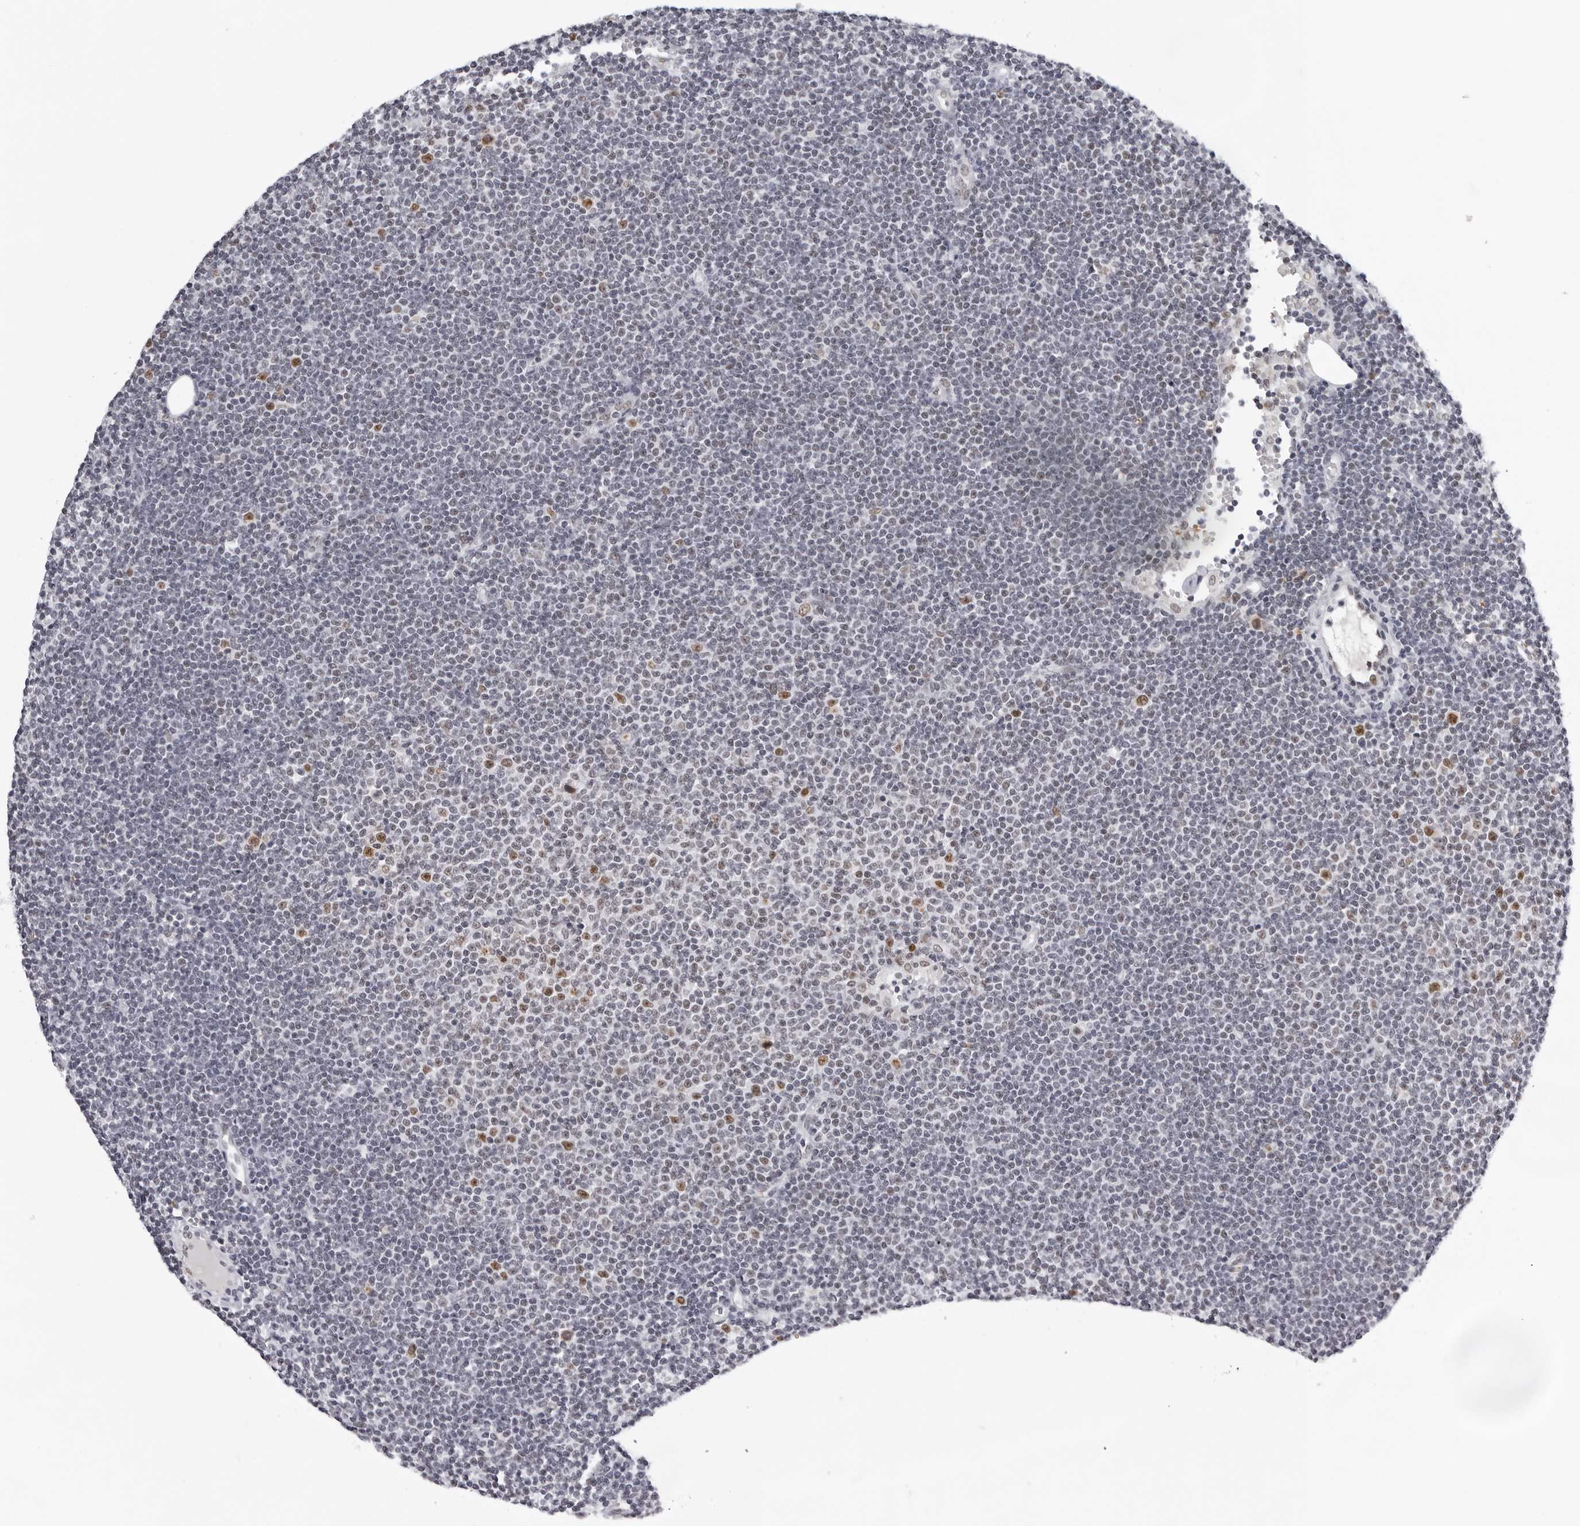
{"staining": {"intensity": "moderate", "quantity": "<25%", "location": "nuclear"}, "tissue": "lymphoma", "cell_type": "Tumor cells", "image_type": "cancer", "snomed": [{"axis": "morphology", "description": "Malignant lymphoma, non-Hodgkin's type, Low grade"}, {"axis": "topography", "description": "Lymph node"}], "caption": "Immunohistochemical staining of lymphoma shows low levels of moderate nuclear protein positivity in about <25% of tumor cells.", "gene": "USP1", "patient": {"sex": "female", "age": 53}}